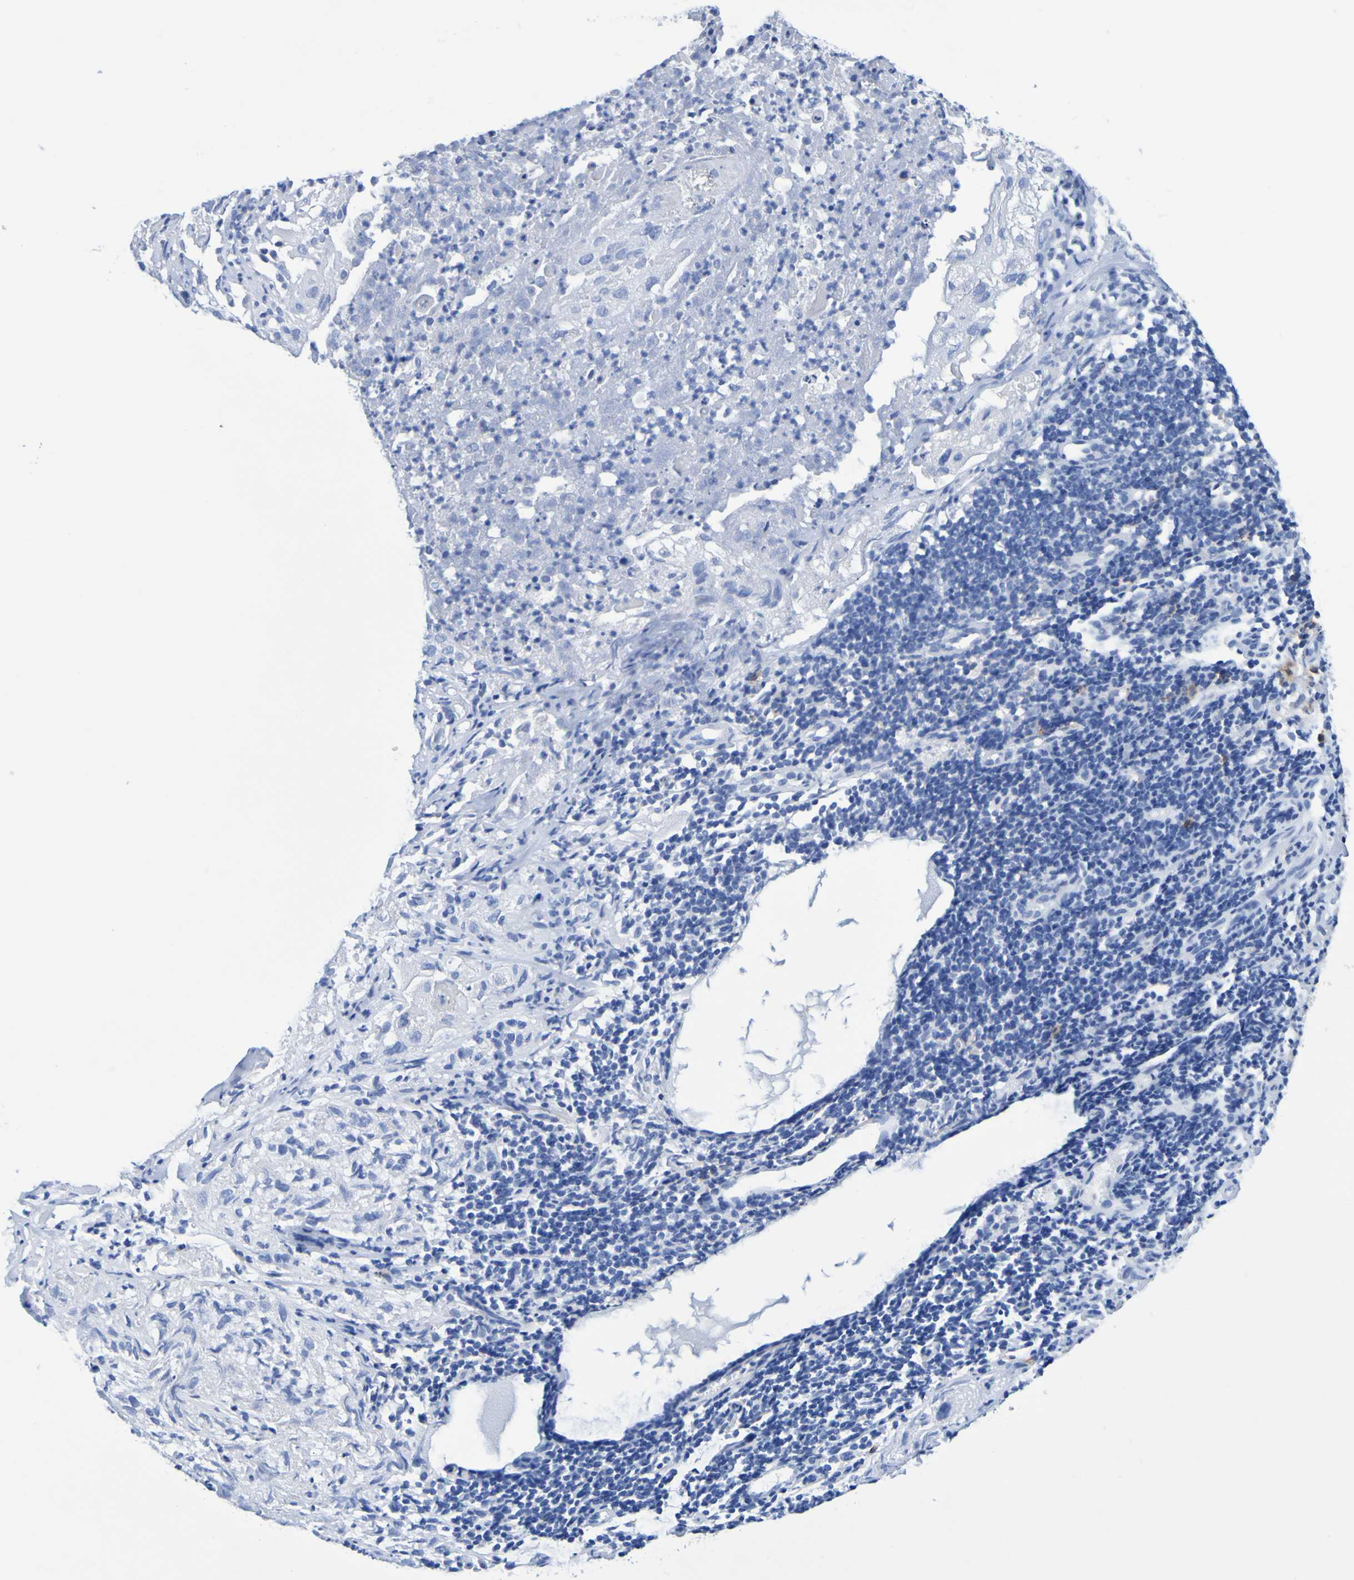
{"staining": {"intensity": "negative", "quantity": "none", "location": "none"}, "tissue": "lung cancer", "cell_type": "Tumor cells", "image_type": "cancer", "snomed": [{"axis": "morphology", "description": "Inflammation, NOS"}, {"axis": "morphology", "description": "Squamous cell carcinoma, NOS"}, {"axis": "topography", "description": "Lymph node"}, {"axis": "topography", "description": "Soft tissue"}, {"axis": "topography", "description": "Lung"}], "caption": "Photomicrograph shows no protein staining in tumor cells of lung cancer tissue.", "gene": "DPEP1", "patient": {"sex": "male", "age": 66}}